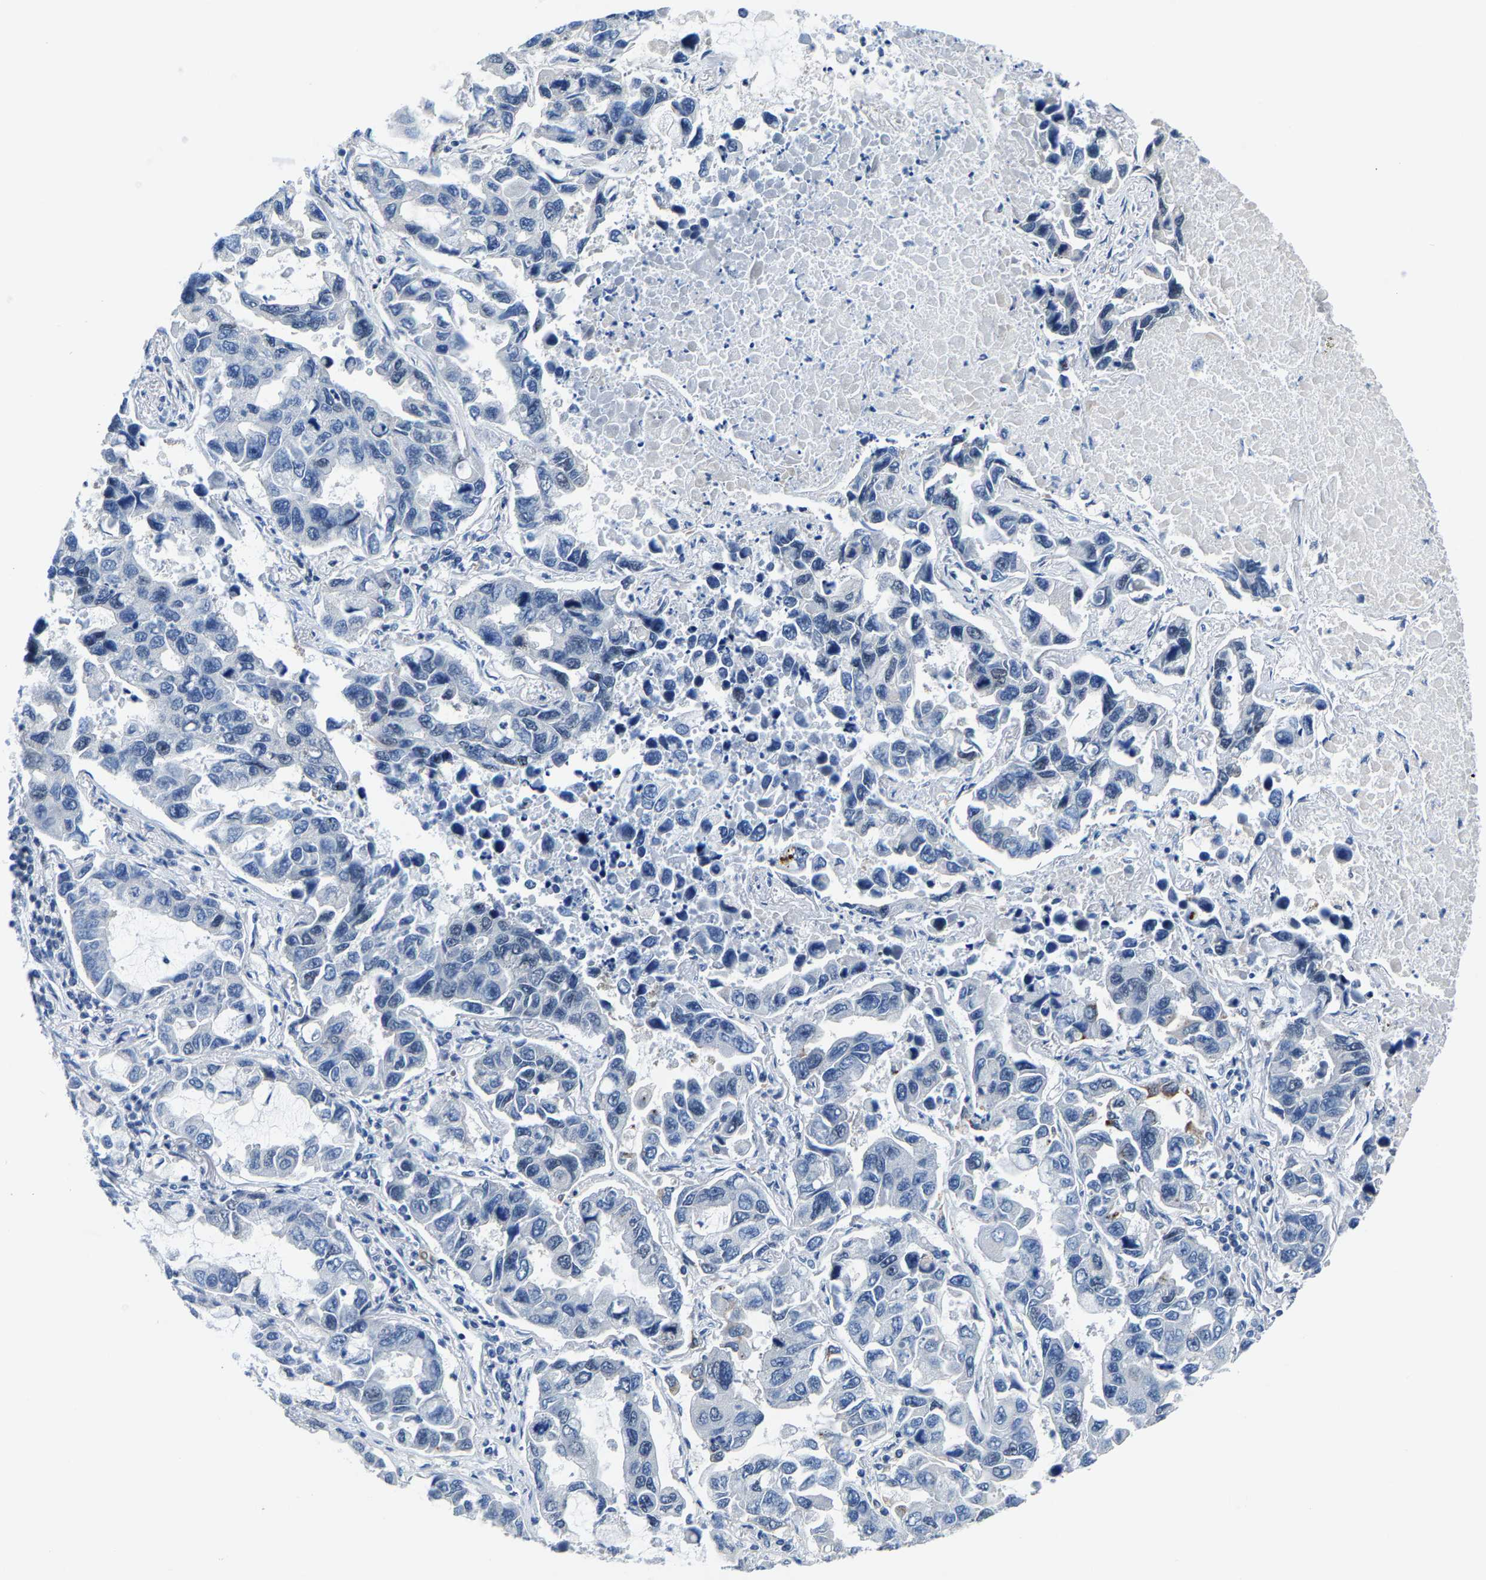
{"staining": {"intensity": "negative", "quantity": "none", "location": "none"}, "tissue": "lung cancer", "cell_type": "Tumor cells", "image_type": "cancer", "snomed": [{"axis": "morphology", "description": "Adenocarcinoma, NOS"}, {"axis": "topography", "description": "Lung"}], "caption": "High power microscopy image of an IHC image of lung cancer (adenocarcinoma), revealing no significant expression in tumor cells.", "gene": "SSH3", "patient": {"sex": "male", "age": 64}}